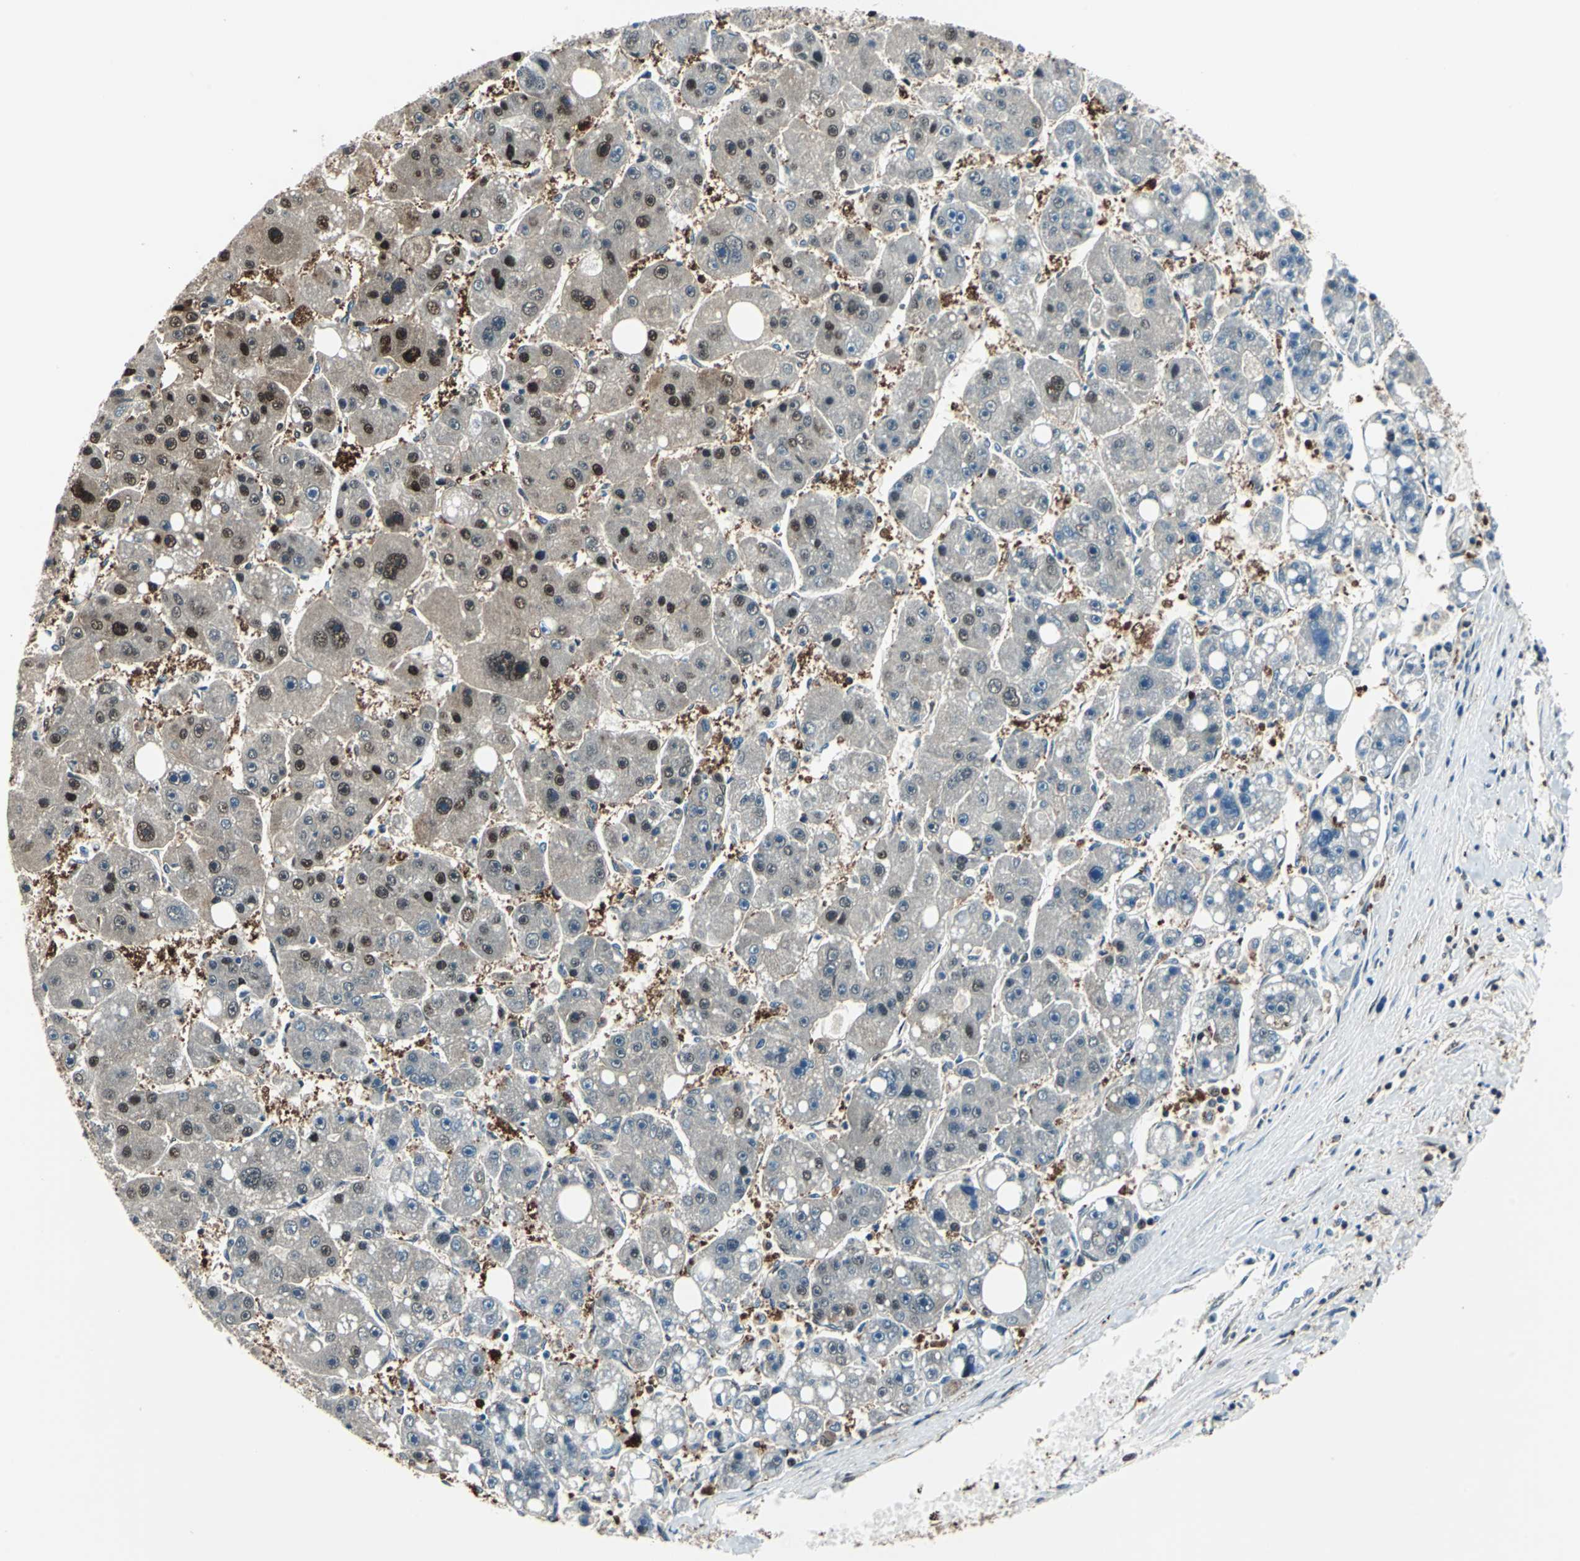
{"staining": {"intensity": "moderate", "quantity": "25%-75%", "location": "cytoplasmic/membranous,nuclear"}, "tissue": "liver cancer", "cell_type": "Tumor cells", "image_type": "cancer", "snomed": [{"axis": "morphology", "description": "Carcinoma, Hepatocellular, NOS"}, {"axis": "topography", "description": "Liver"}], "caption": "Immunohistochemical staining of hepatocellular carcinoma (liver) reveals medium levels of moderate cytoplasmic/membranous and nuclear protein expression in about 25%-75% of tumor cells.", "gene": "PSME1", "patient": {"sex": "female", "age": 61}}